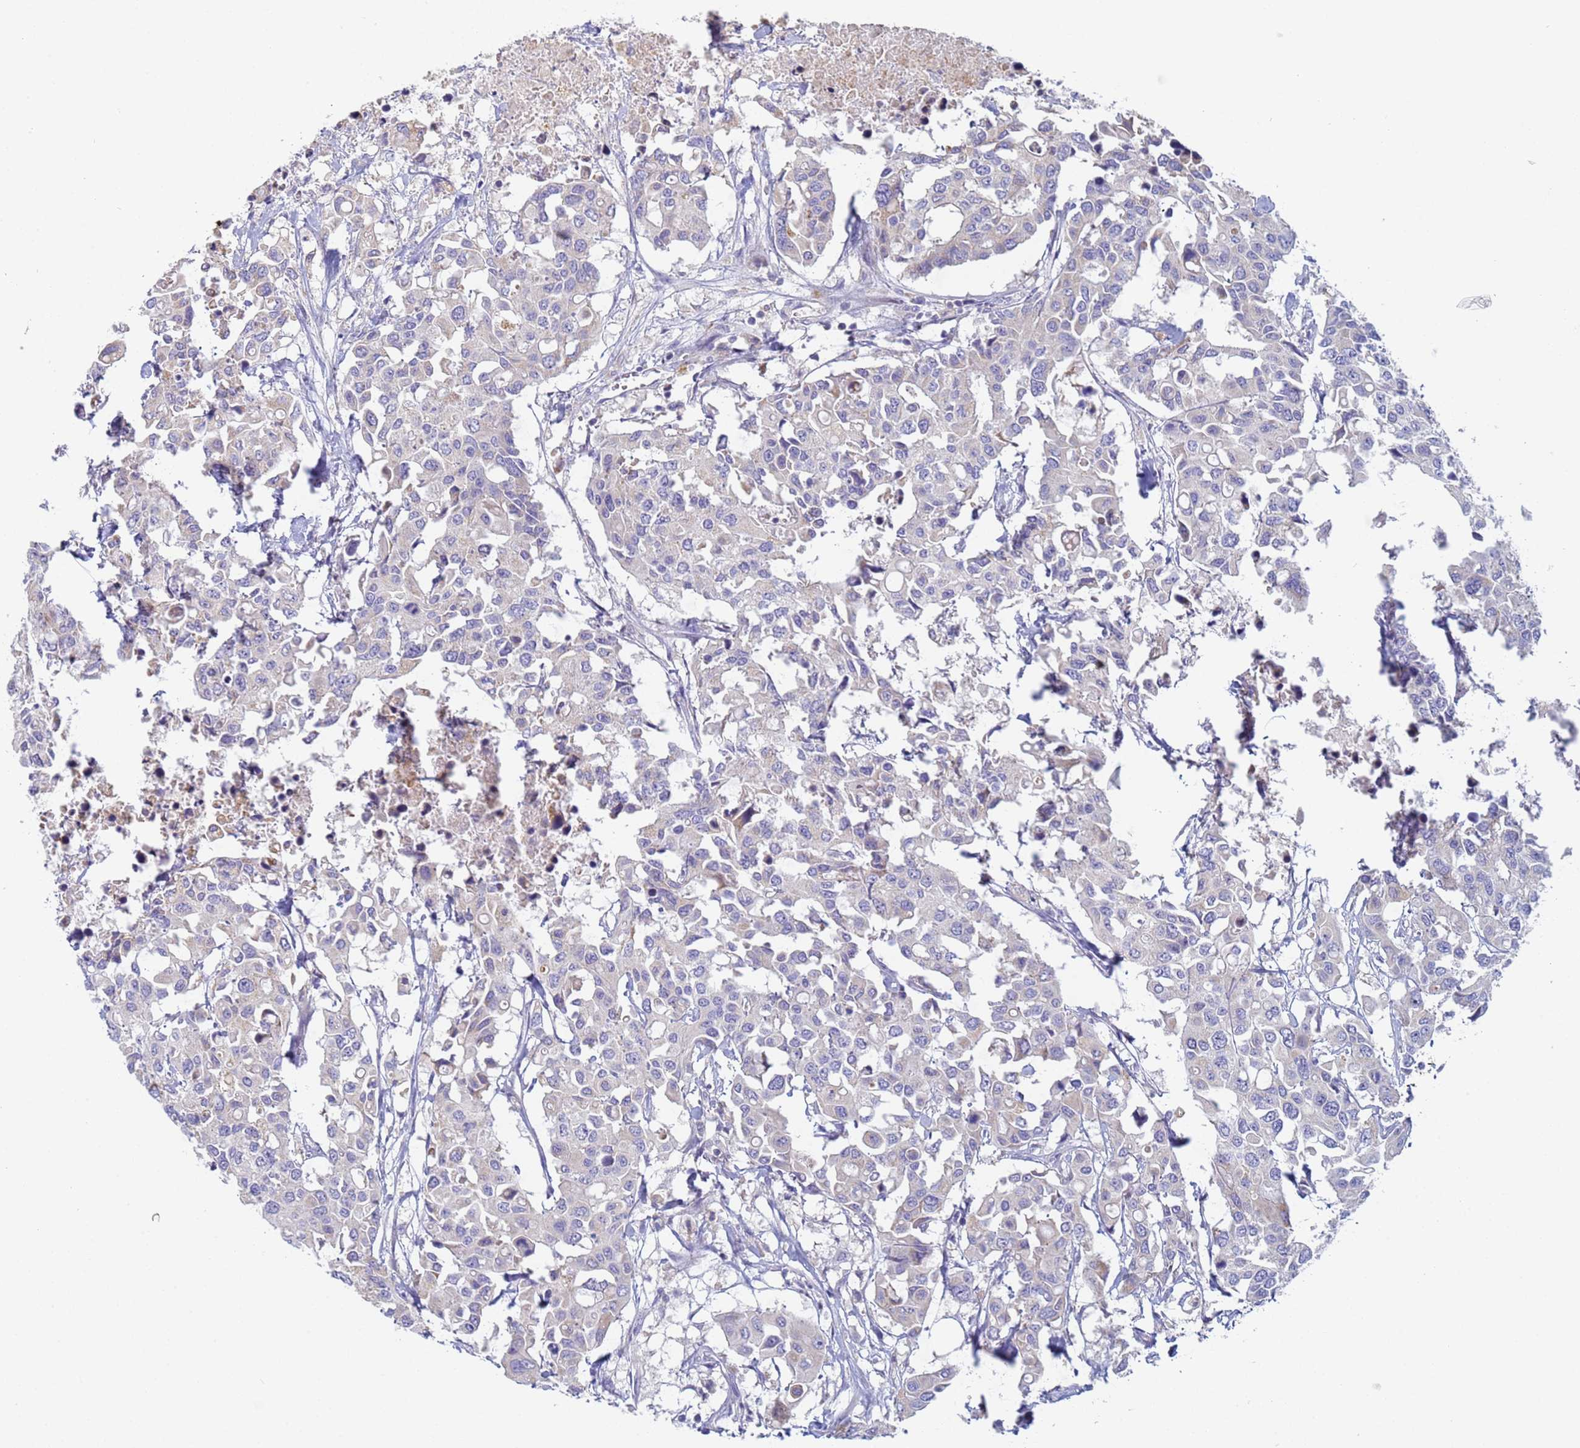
{"staining": {"intensity": "negative", "quantity": "none", "location": "none"}, "tissue": "colorectal cancer", "cell_type": "Tumor cells", "image_type": "cancer", "snomed": [{"axis": "morphology", "description": "Adenocarcinoma, NOS"}, {"axis": "topography", "description": "Colon"}], "caption": "Tumor cells are negative for brown protein staining in adenocarcinoma (colorectal).", "gene": "CR1", "patient": {"sex": "male", "age": 77}}